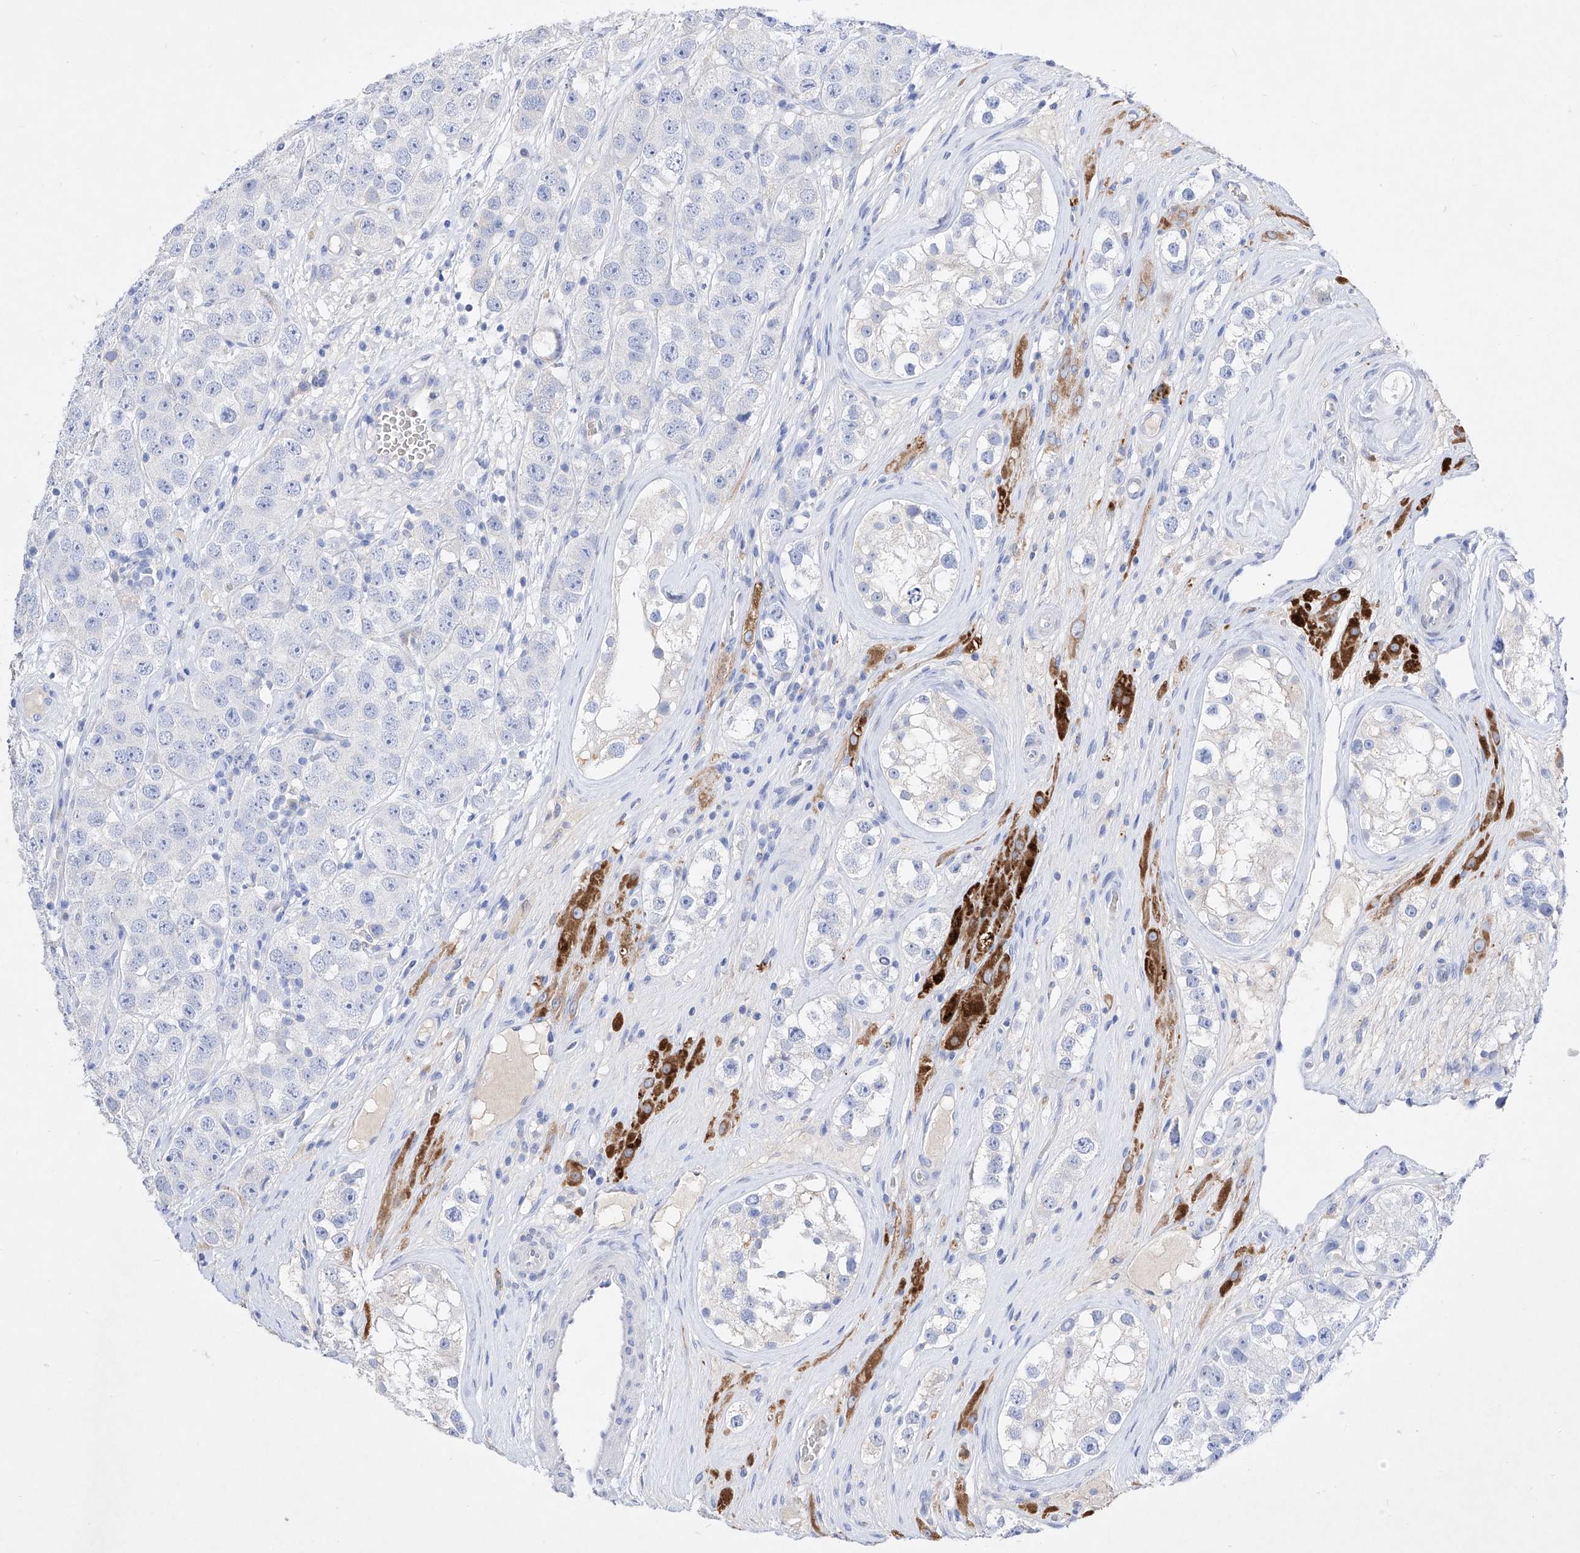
{"staining": {"intensity": "negative", "quantity": "none", "location": "none"}, "tissue": "testis cancer", "cell_type": "Tumor cells", "image_type": "cancer", "snomed": [{"axis": "morphology", "description": "Seminoma, NOS"}, {"axis": "topography", "description": "Testis"}], "caption": "A high-resolution image shows IHC staining of testis seminoma, which shows no significant staining in tumor cells.", "gene": "TM7SF2", "patient": {"sex": "male", "age": 28}}